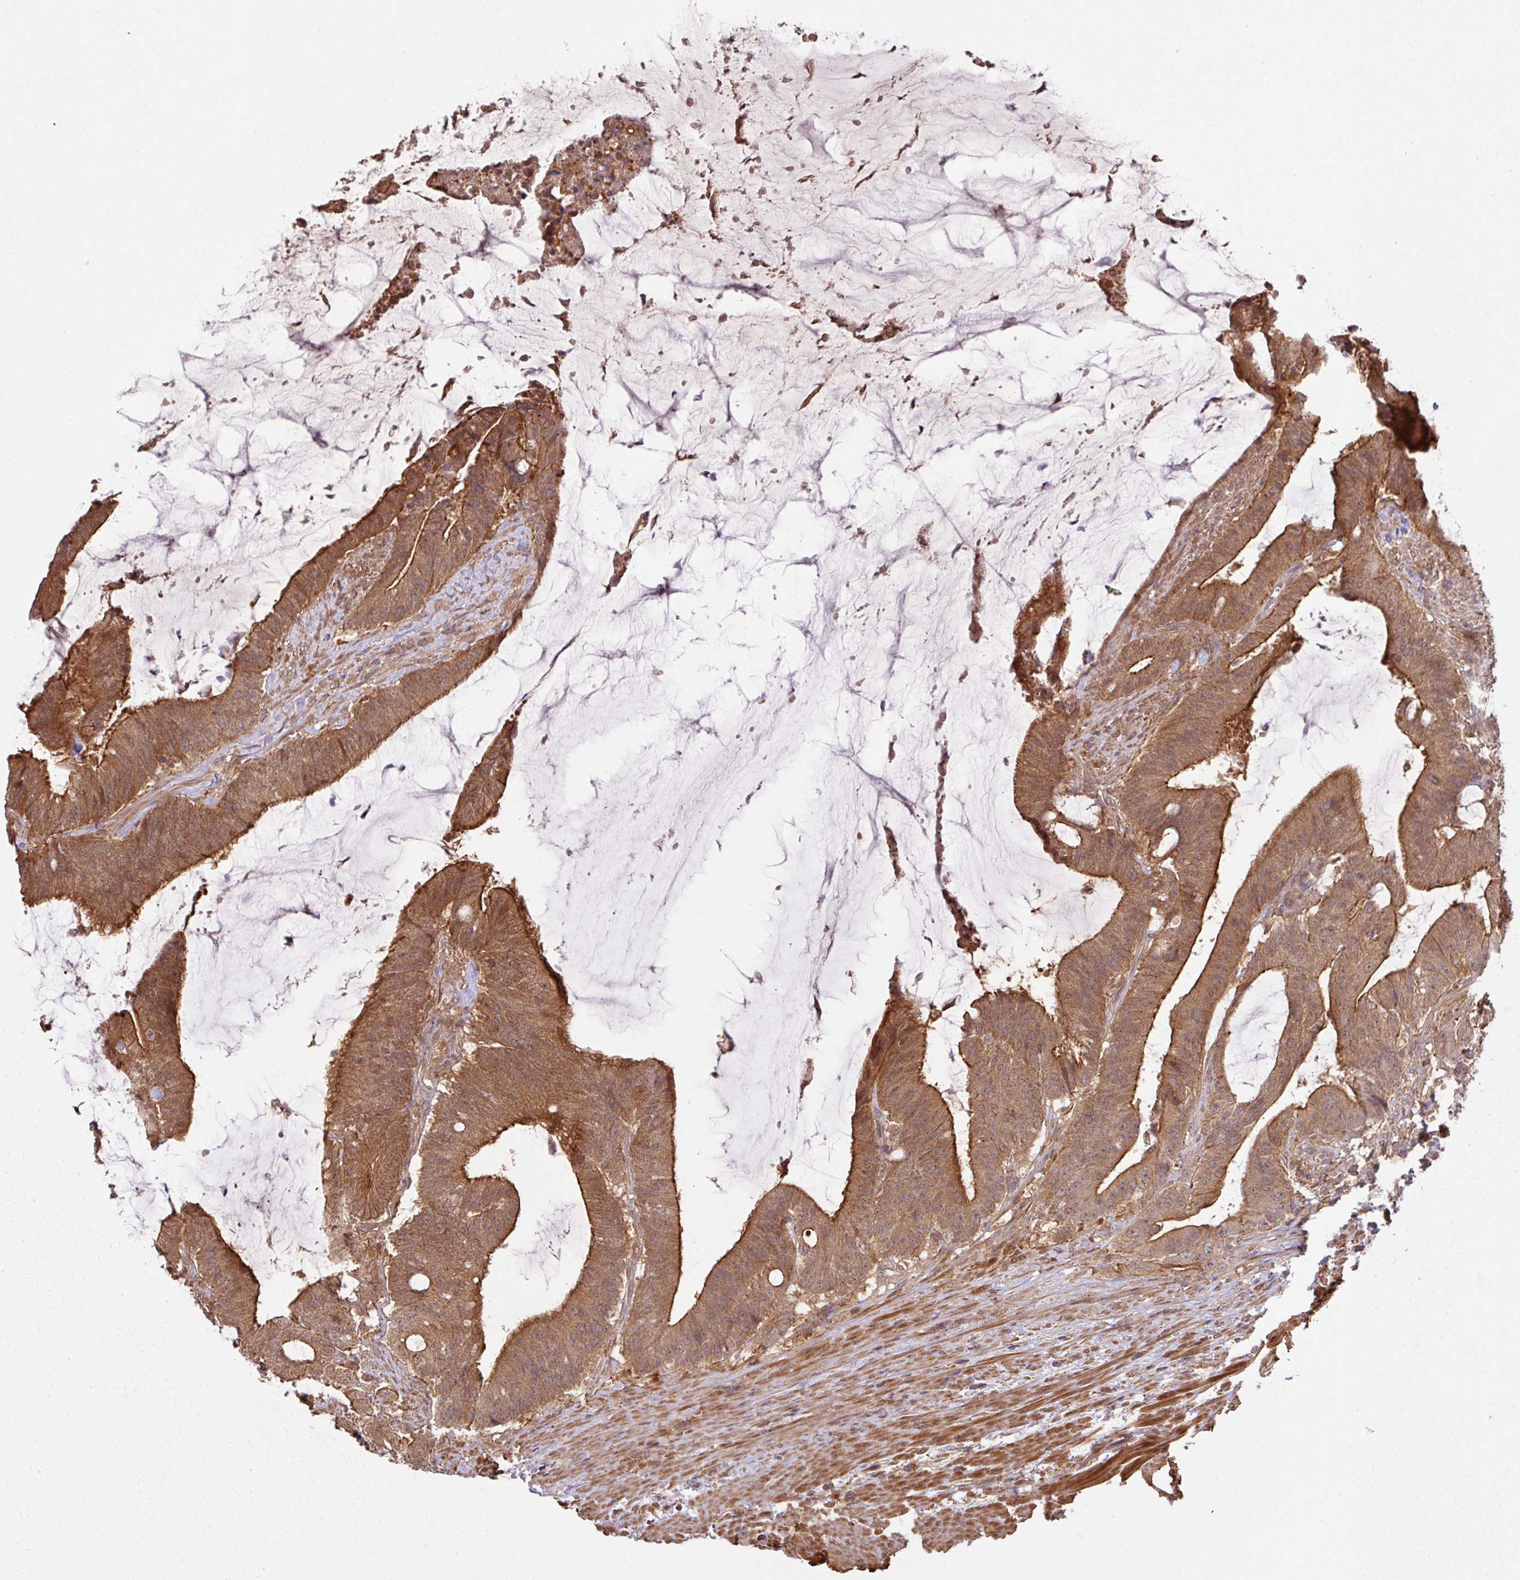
{"staining": {"intensity": "moderate", "quantity": ">75%", "location": "cytoplasmic/membranous"}, "tissue": "colorectal cancer", "cell_type": "Tumor cells", "image_type": "cancer", "snomed": [{"axis": "morphology", "description": "Adenocarcinoma, NOS"}, {"axis": "topography", "description": "Colon"}], "caption": "Brown immunohistochemical staining in human colorectal cancer (adenocarcinoma) displays moderate cytoplasmic/membranous expression in about >75% of tumor cells. (DAB (3,3'-diaminobenzidine) IHC with brightfield microscopy, high magnification).", "gene": "ARPIN", "patient": {"sex": "female", "age": 43}}